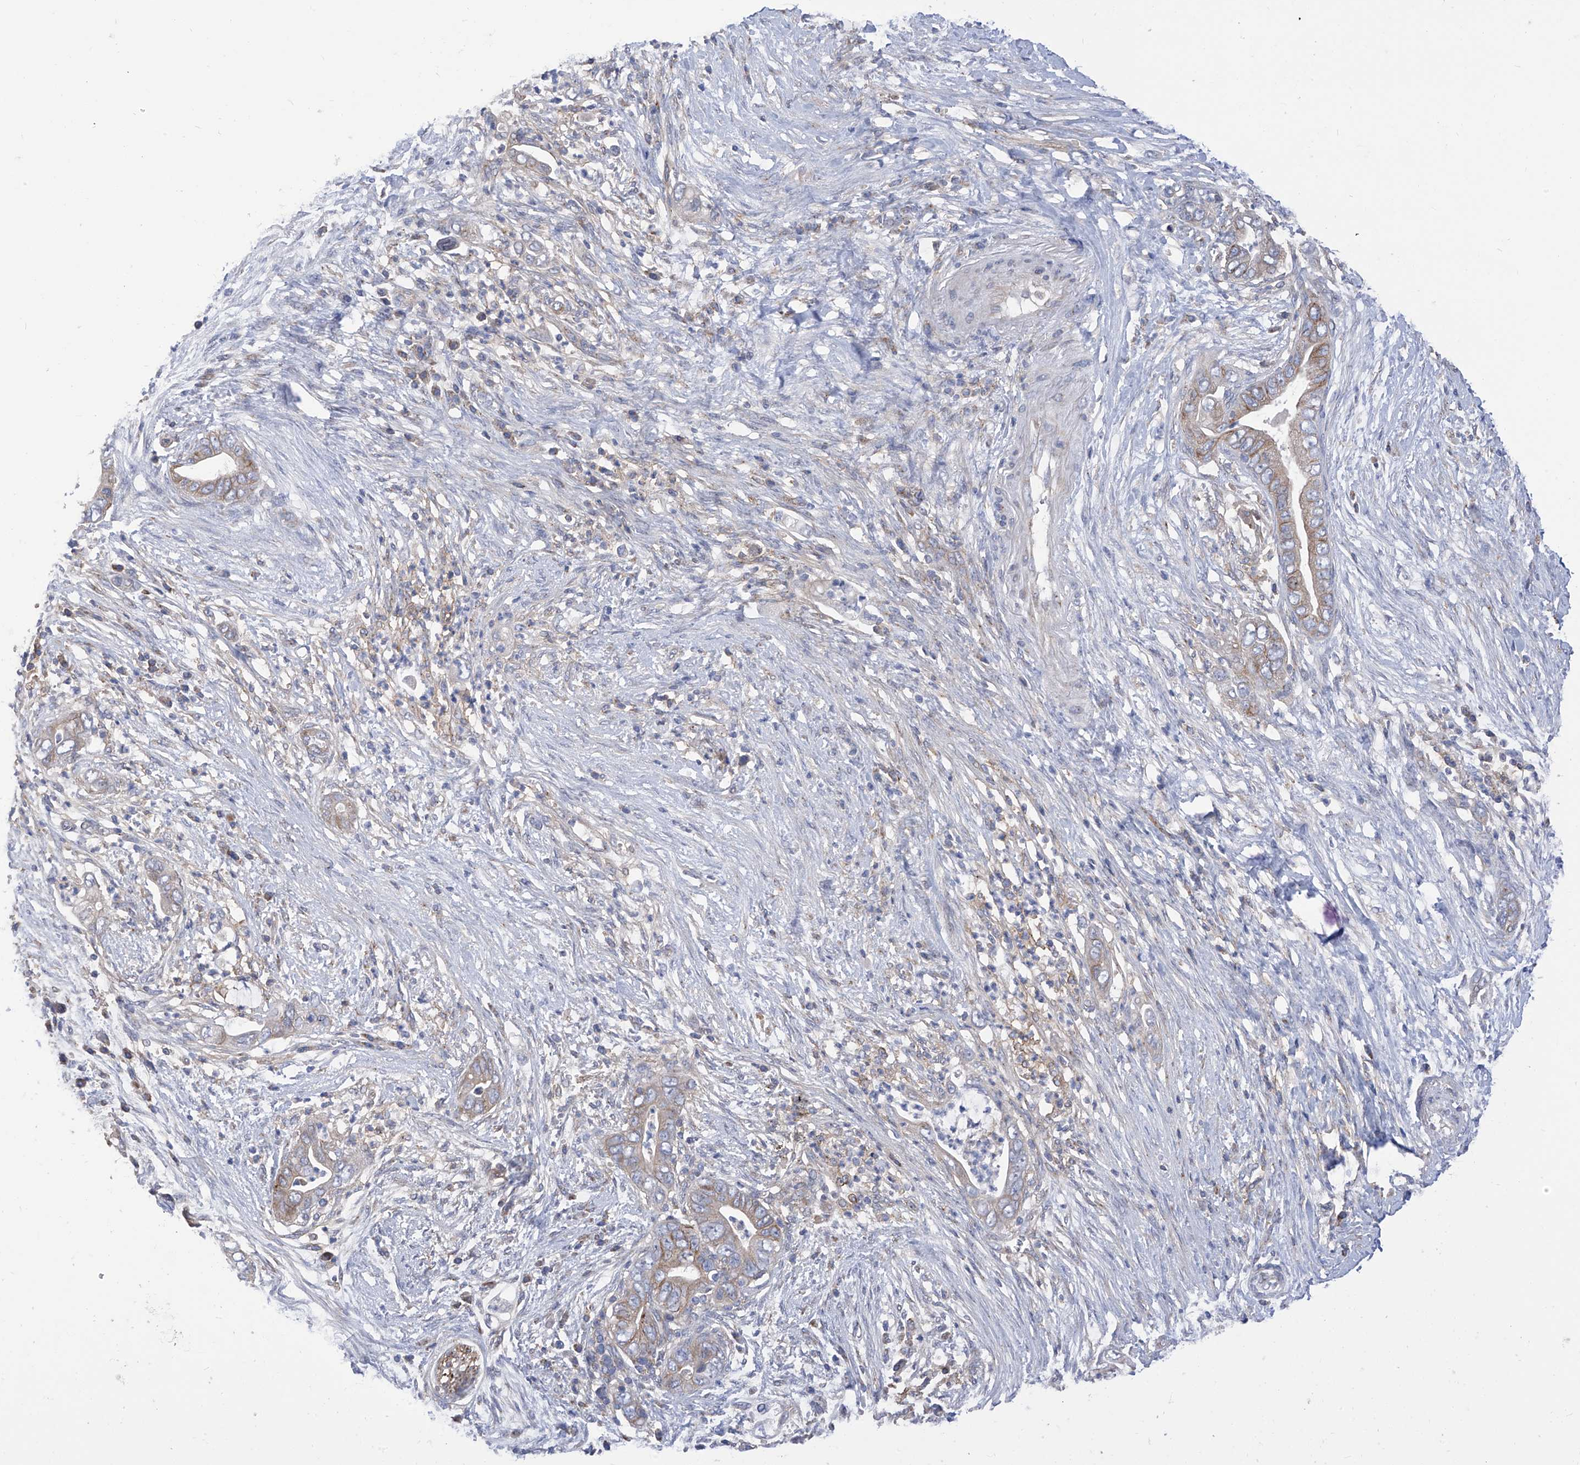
{"staining": {"intensity": "moderate", "quantity": "25%-75%", "location": "cytoplasmic/membranous"}, "tissue": "pancreatic cancer", "cell_type": "Tumor cells", "image_type": "cancer", "snomed": [{"axis": "morphology", "description": "Adenocarcinoma, NOS"}, {"axis": "topography", "description": "Pancreas"}], "caption": "The histopathology image demonstrates staining of pancreatic cancer (adenocarcinoma), revealing moderate cytoplasmic/membranous protein staining (brown color) within tumor cells.", "gene": "P2RX7", "patient": {"sex": "male", "age": 75}}